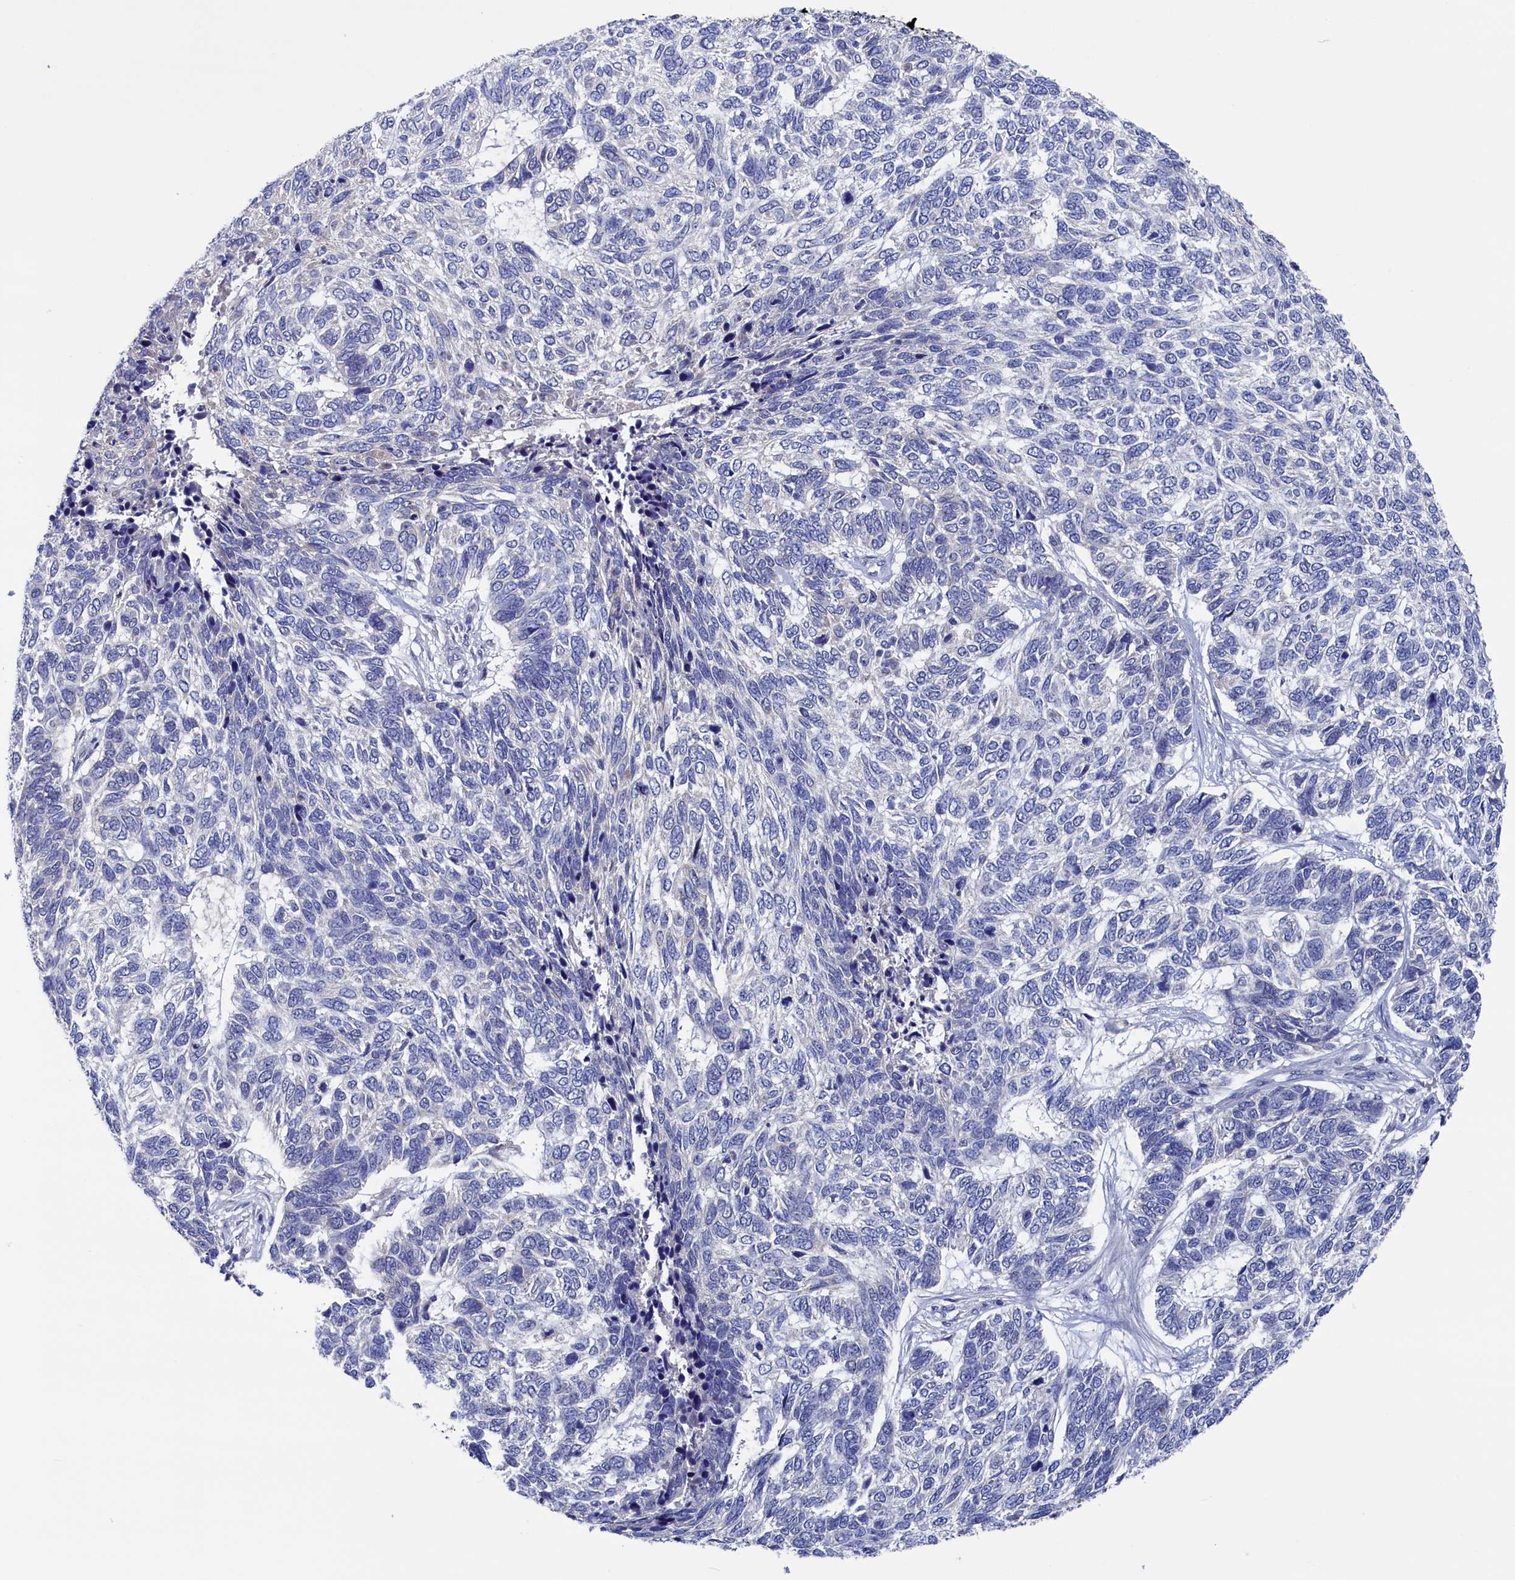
{"staining": {"intensity": "negative", "quantity": "none", "location": "none"}, "tissue": "skin cancer", "cell_type": "Tumor cells", "image_type": "cancer", "snomed": [{"axis": "morphology", "description": "Basal cell carcinoma"}, {"axis": "topography", "description": "Skin"}], "caption": "Human skin cancer (basal cell carcinoma) stained for a protein using IHC shows no expression in tumor cells.", "gene": "SPATA13", "patient": {"sex": "female", "age": 65}}